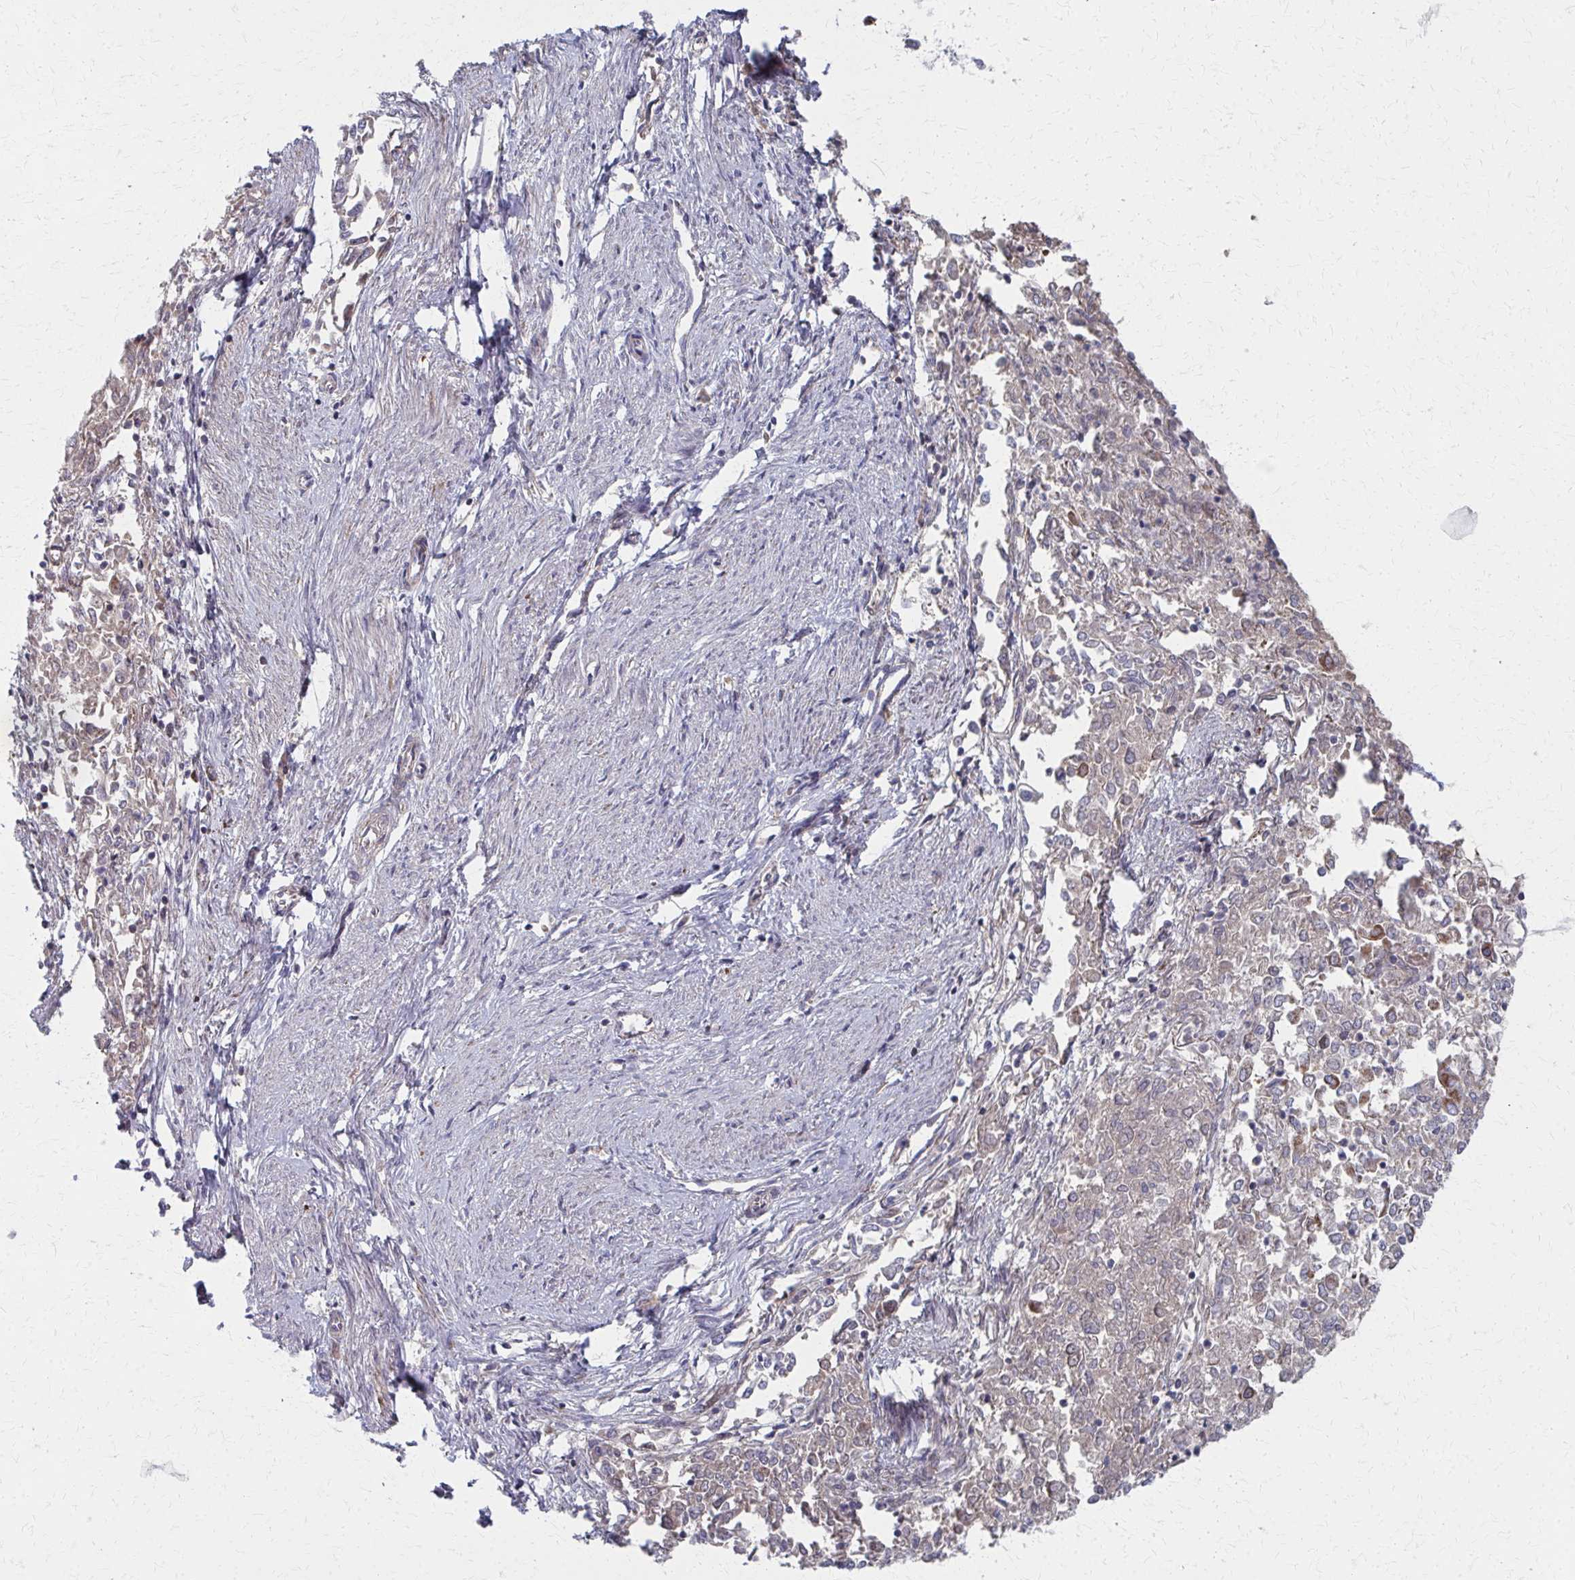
{"staining": {"intensity": "weak", "quantity": "<25%", "location": "cytoplasmic/membranous"}, "tissue": "endometrial cancer", "cell_type": "Tumor cells", "image_type": "cancer", "snomed": [{"axis": "morphology", "description": "Adenocarcinoma, NOS"}, {"axis": "topography", "description": "Endometrium"}], "caption": "Image shows no protein staining in tumor cells of endometrial cancer (adenocarcinoma) tissue.", "gene": "FAHD1", "patient": {"sex": "female", "age": 57}}